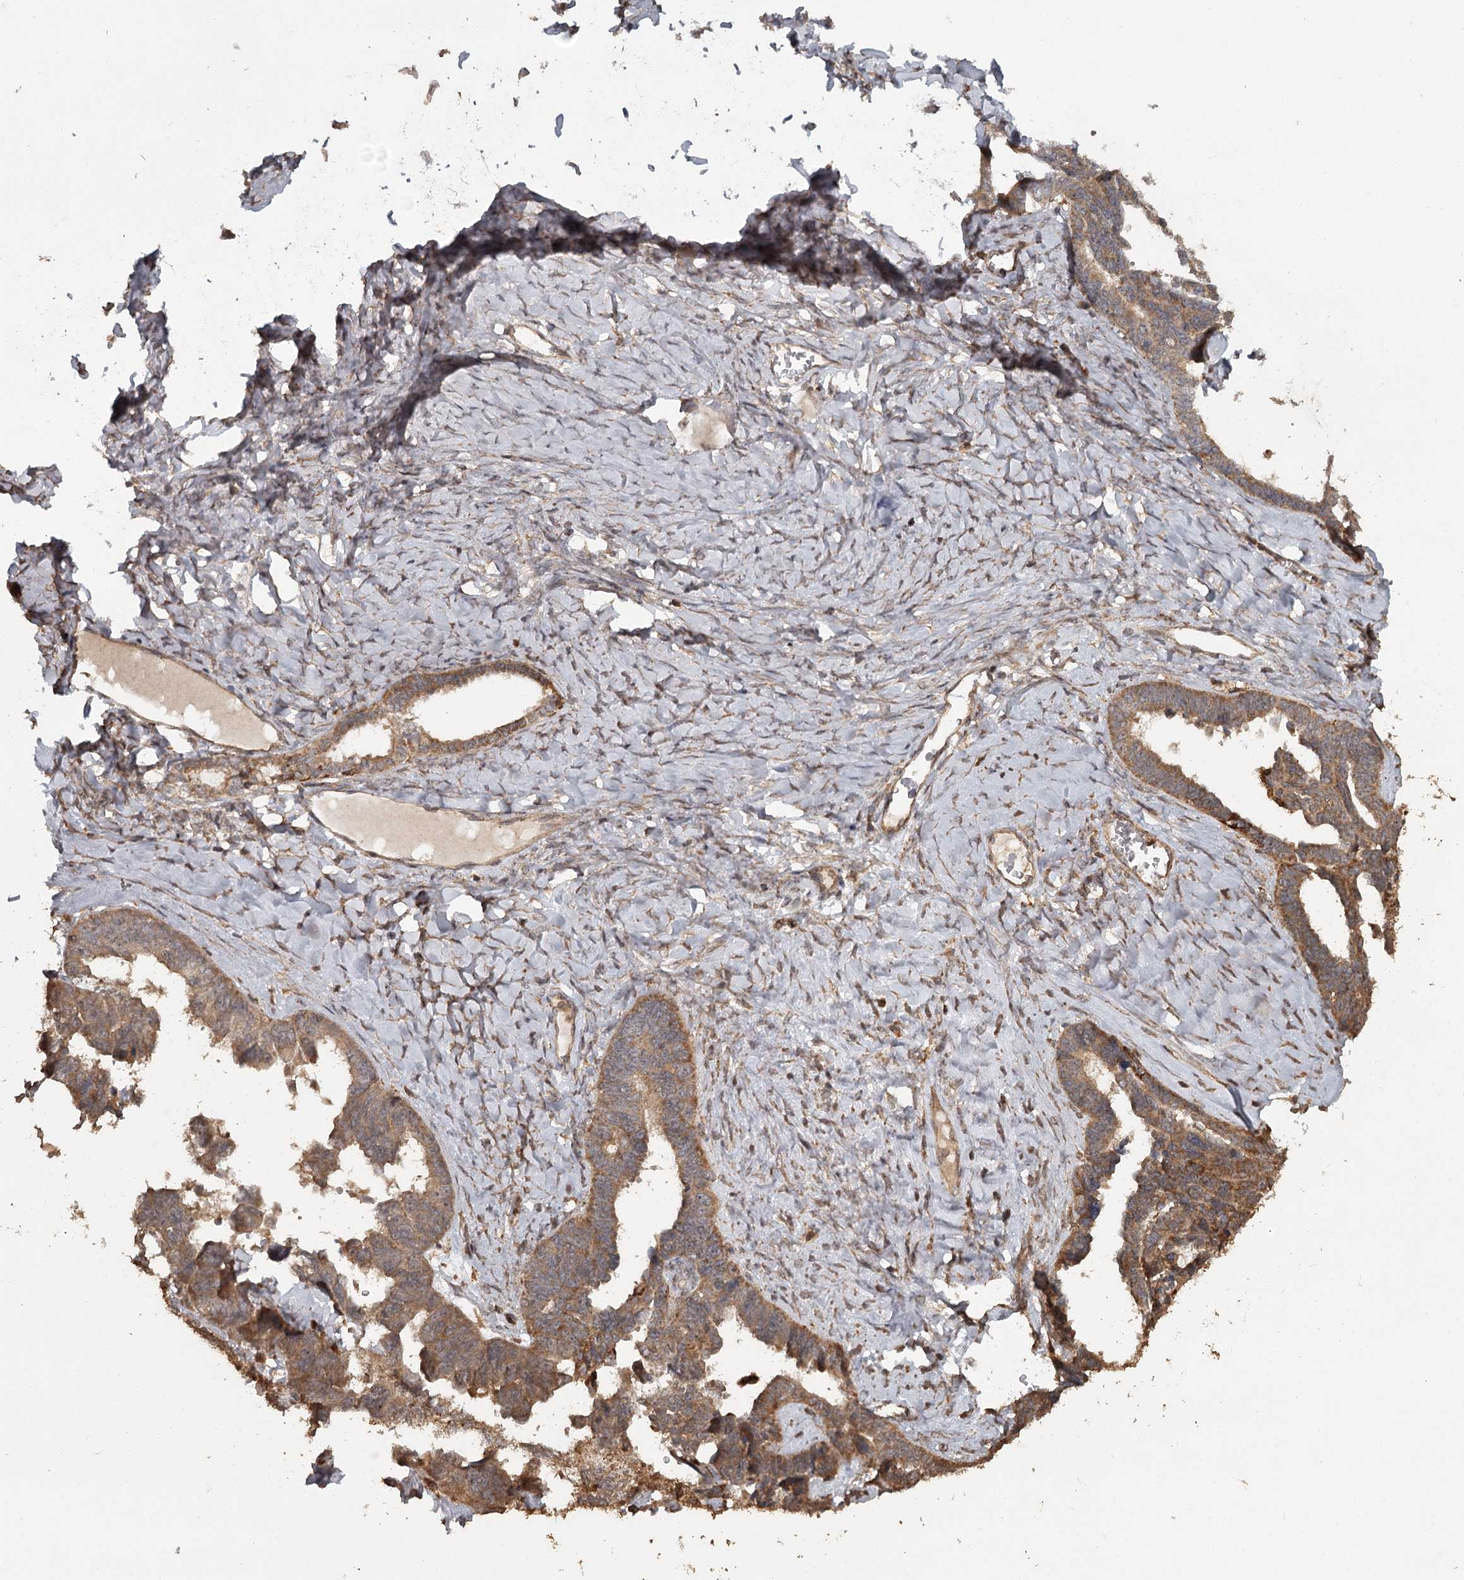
{"staining": {"intensity": "moderate", "quantity": ">75%", "location": "cytoplasmic/membranous"}, "tissue": "ovarian cancer", "cell_type": "Tumor cells", "image_type": "cancer", "snomed": [{"axis": "morphology", "description": "Cystadenocarcinoma, serous, NOS"}, {"axis": "topography", "description": "Ovary"}], "caption": "Immunohistochemical staining of human ovarian serous cystadenocarcinoma shows medium levels of moderate cytoplasmic/membranous protein positivity in about >75% of tumor cells.", "gene": "FAXC", "patient": {"sex": "female", "age": 79}}